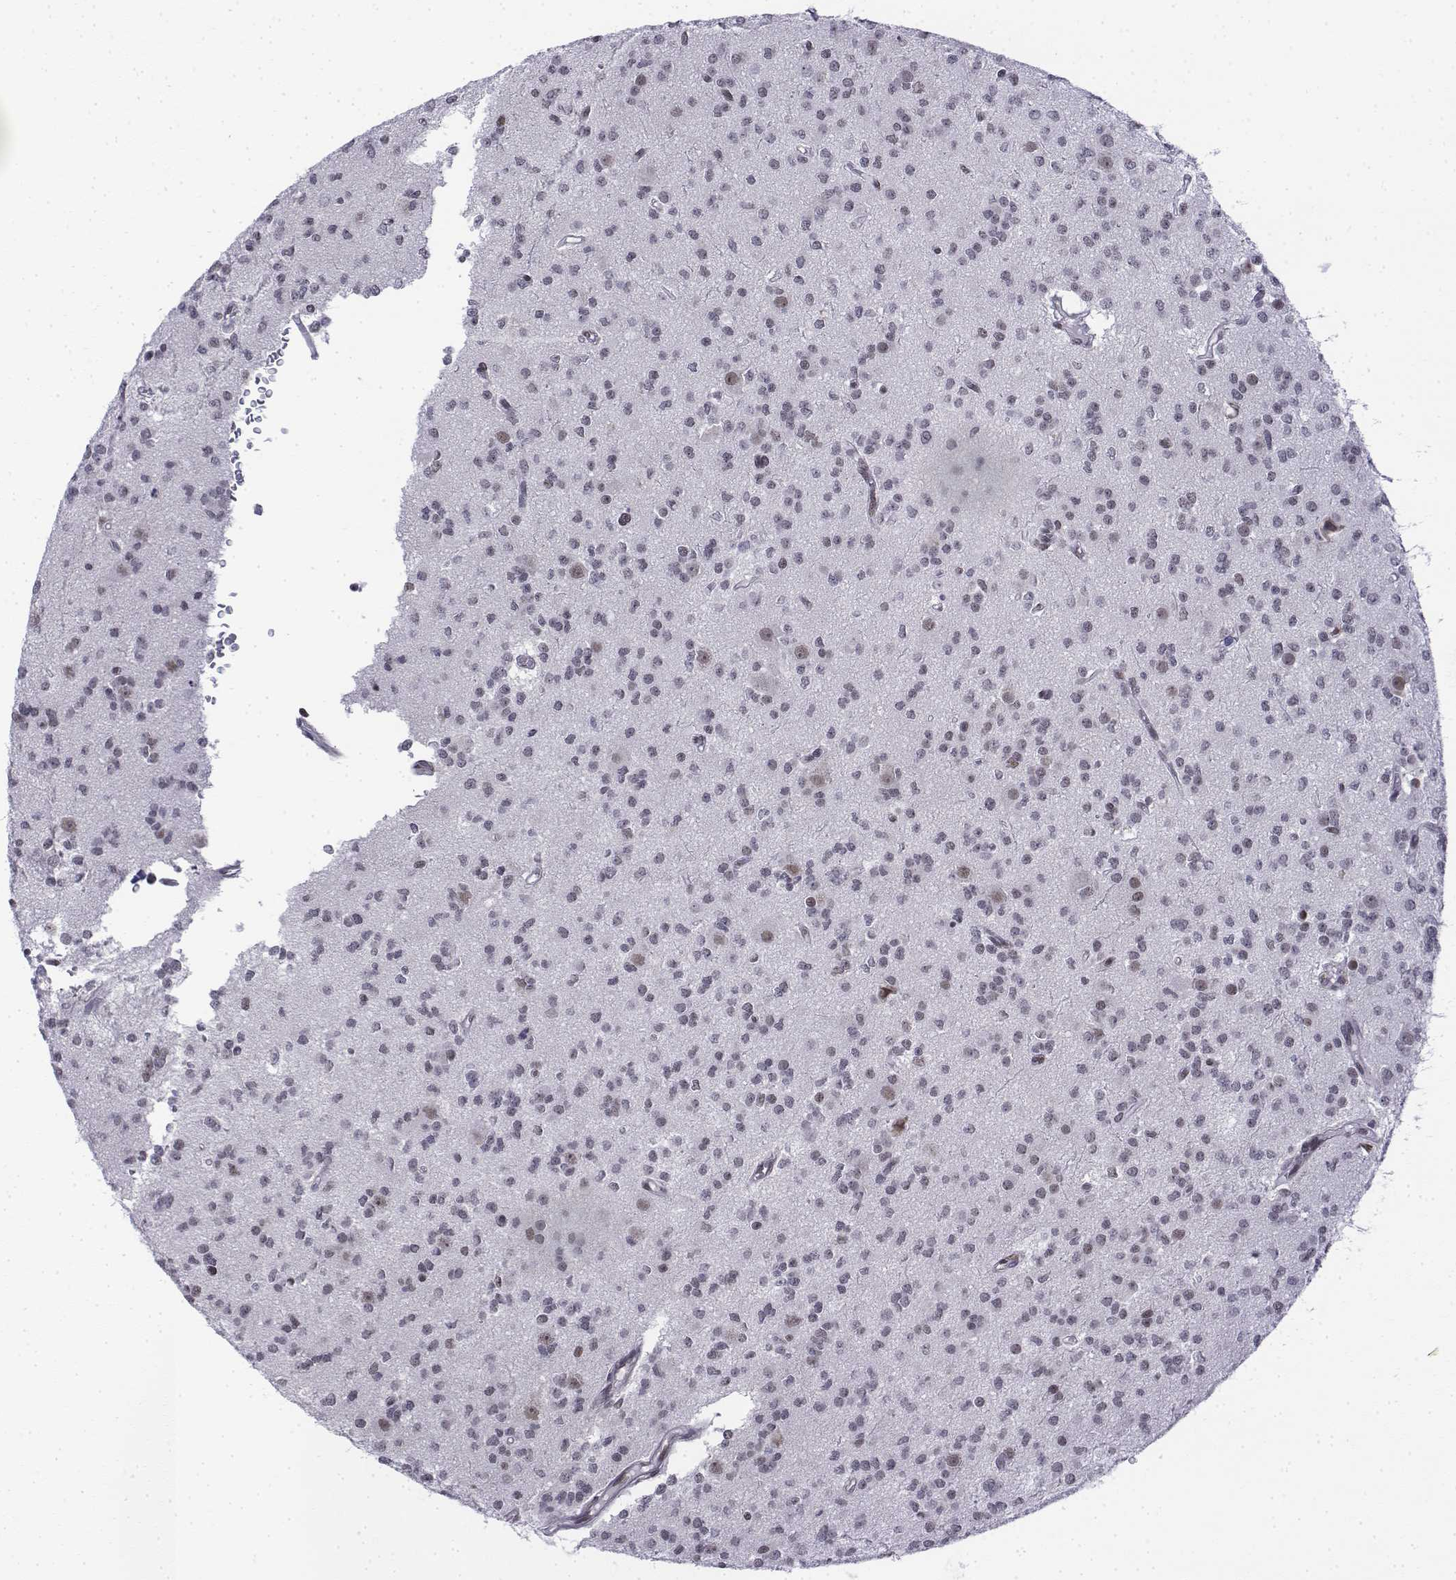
{"staining": {"intensity": "weak", "quantity": "25%-75%", "location": "nuclear"}, "tissue": "glioma", "cell_type": "Tumor cells", "image_type": "cancer", "snomed": [{"axis": "morphology", "description": "Glioma, malignant, Low grade"}, {"axis": "topography", "description": "Brain"}], "caption": "A high-resolution image shows immunohistochemistry (IHC) staining of malignant glioma (low-grade), which reveals weak nuclear expression in approximately 25%-75% of tumor cells. (DAB (3,3'-diaminobenzidine) IHC with brightfield microscopy, high magnification).", "gene": "SETD1A", "patient": {"sex": "male", "age": 27}}